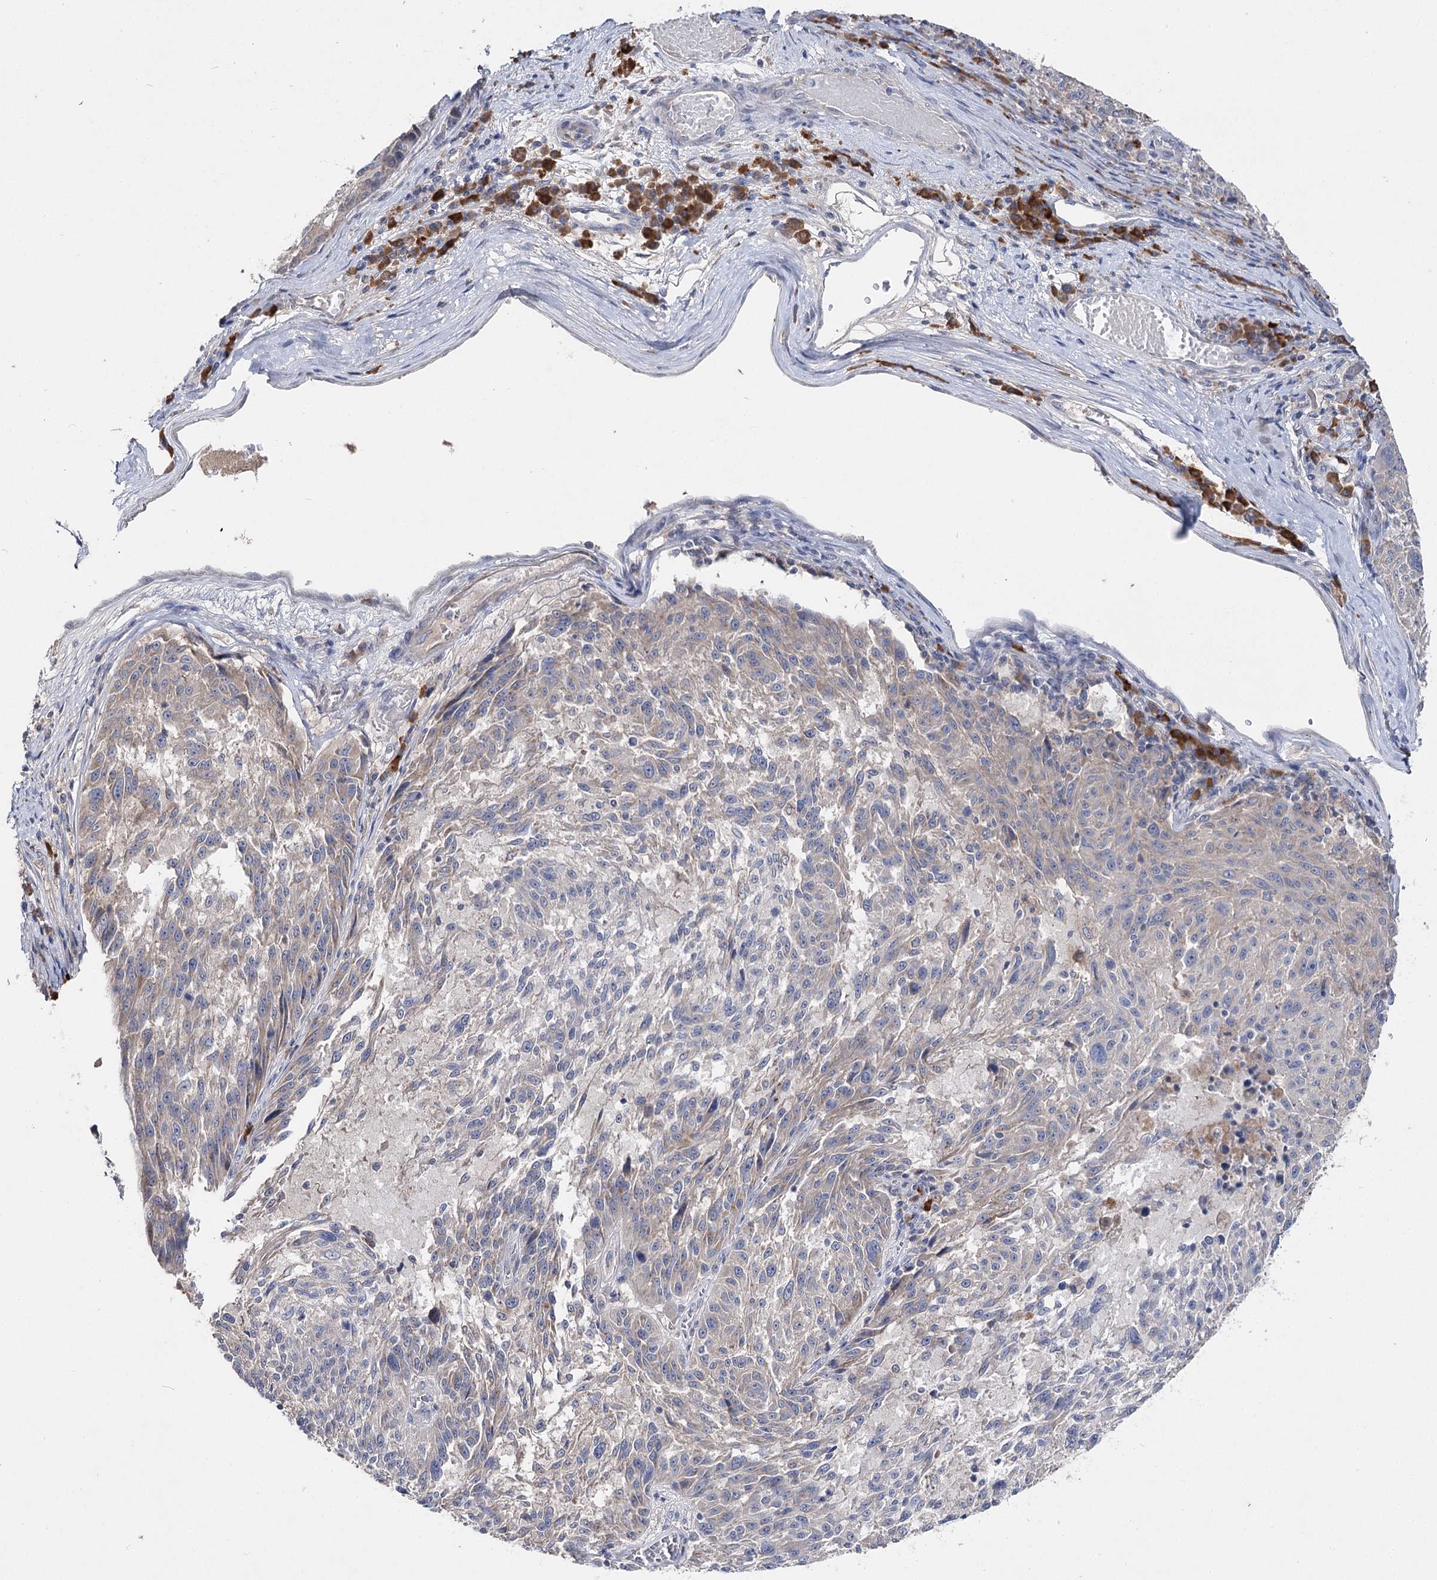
{"staining": {"intensity": "negative", "quantity": "none", "location": "none"}, "tissue": "melanoma", "cell_type": "Tumor cells", "image_type": "cancer", "snomed": [{"axis": "morphology", "description": "Malignant melanoma, NOS"}, {"axis": "topography", "description": "Skin"}], "caption": "Human melanoma stained for a protein using IHC demonstrates no staining in tumor cells.", "gene": "IL1RAP", "patient": {"sex": "male", "age": 53}}